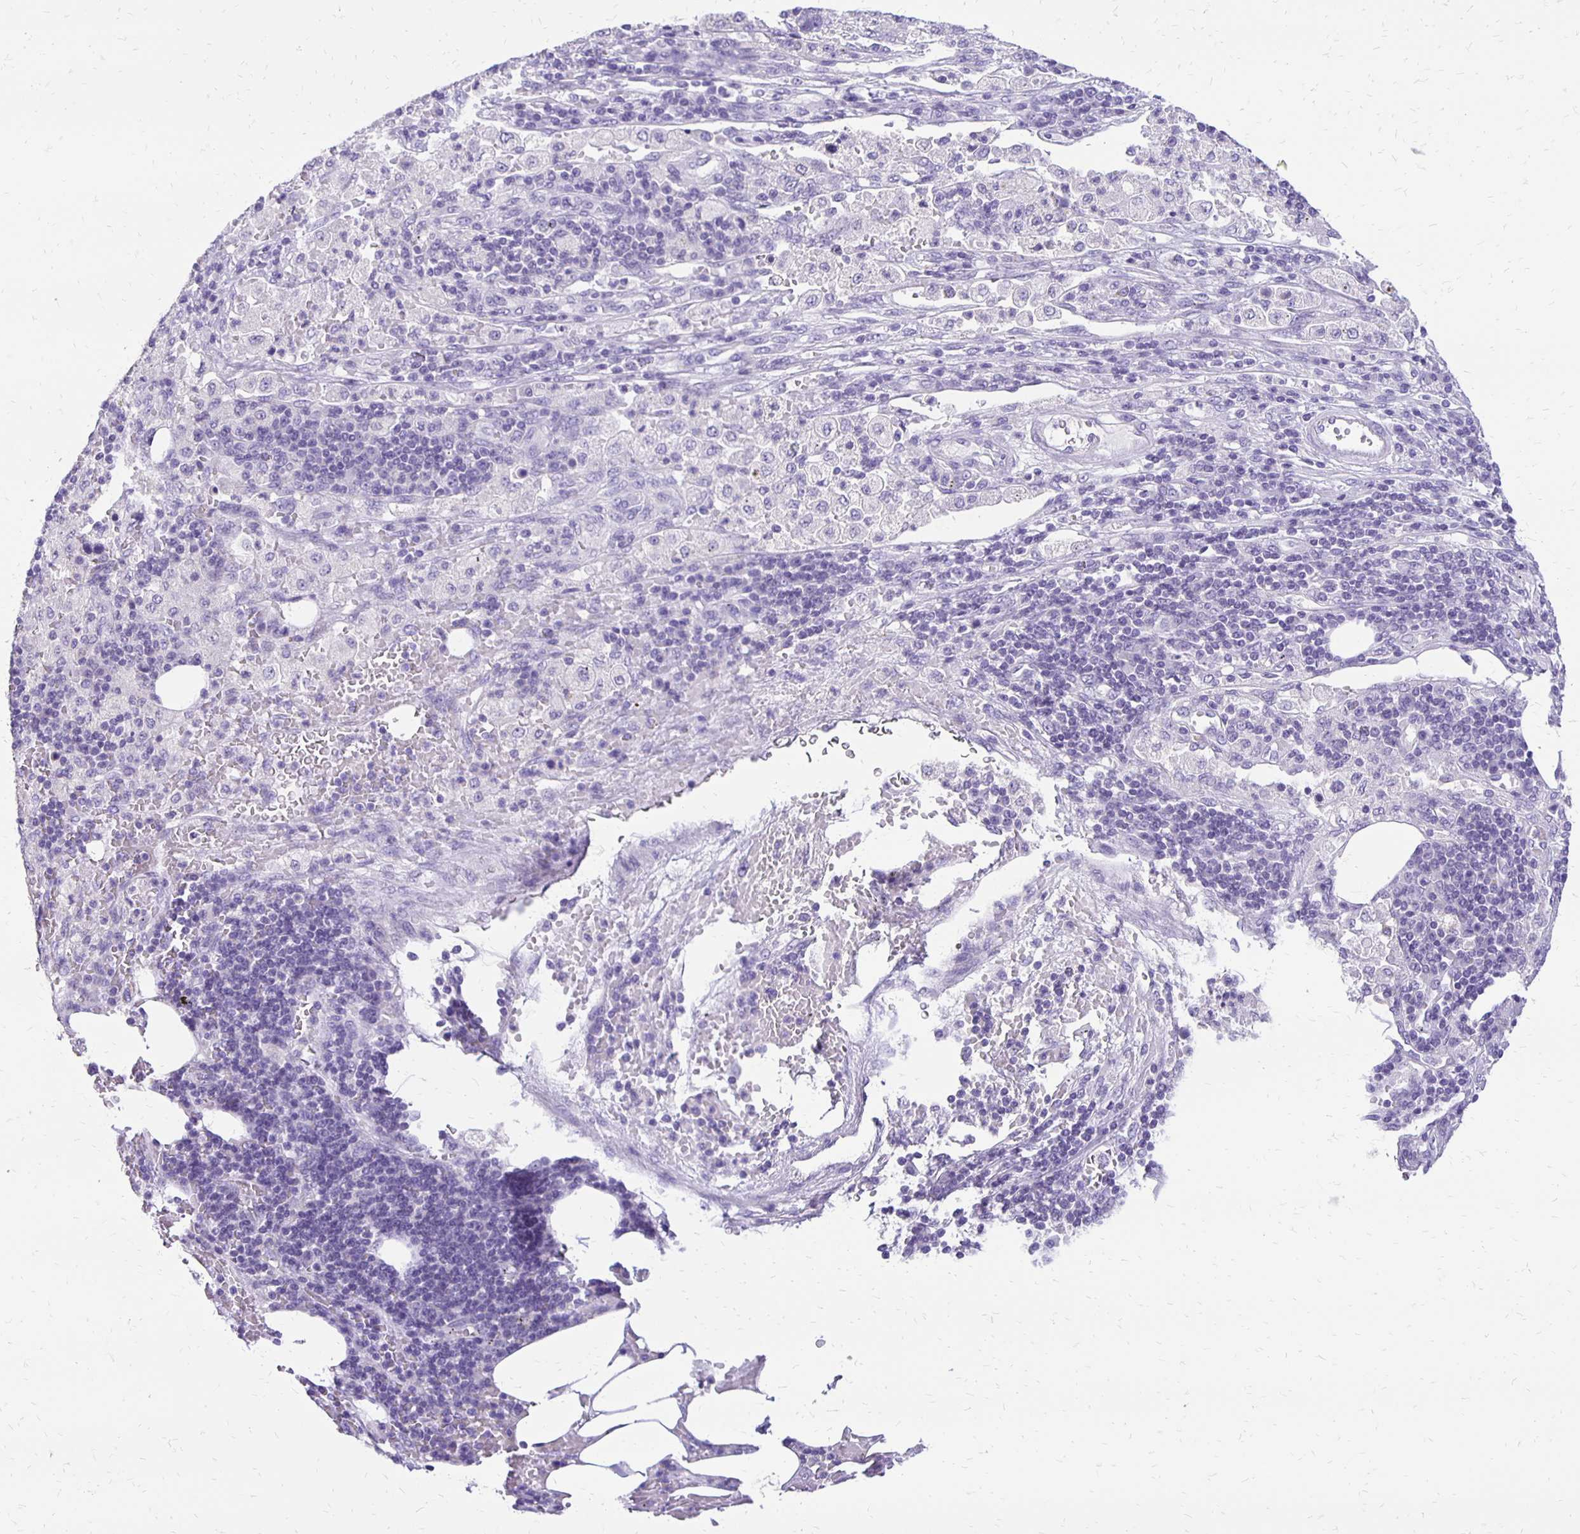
{"staining": {"intensity": "negative", "quantity": "none", "location": "none"}, "tissue": "pancreatic cancer", "cell_type": "Tumor cells", "image_type": "cancer", "snomed": [{"axis": "morphology", "description": "Adenocarcinoma, NOS"}, {"axis": "topography", "description": "Pancreas"}], "caption": "This is an immunohistochemistry photomicrograph of adenocarcinoma (pancreatic). There is no expression in tumor cells.", "gene": "ANKRD45", "patient": {"sex": "female", "age": 61}}